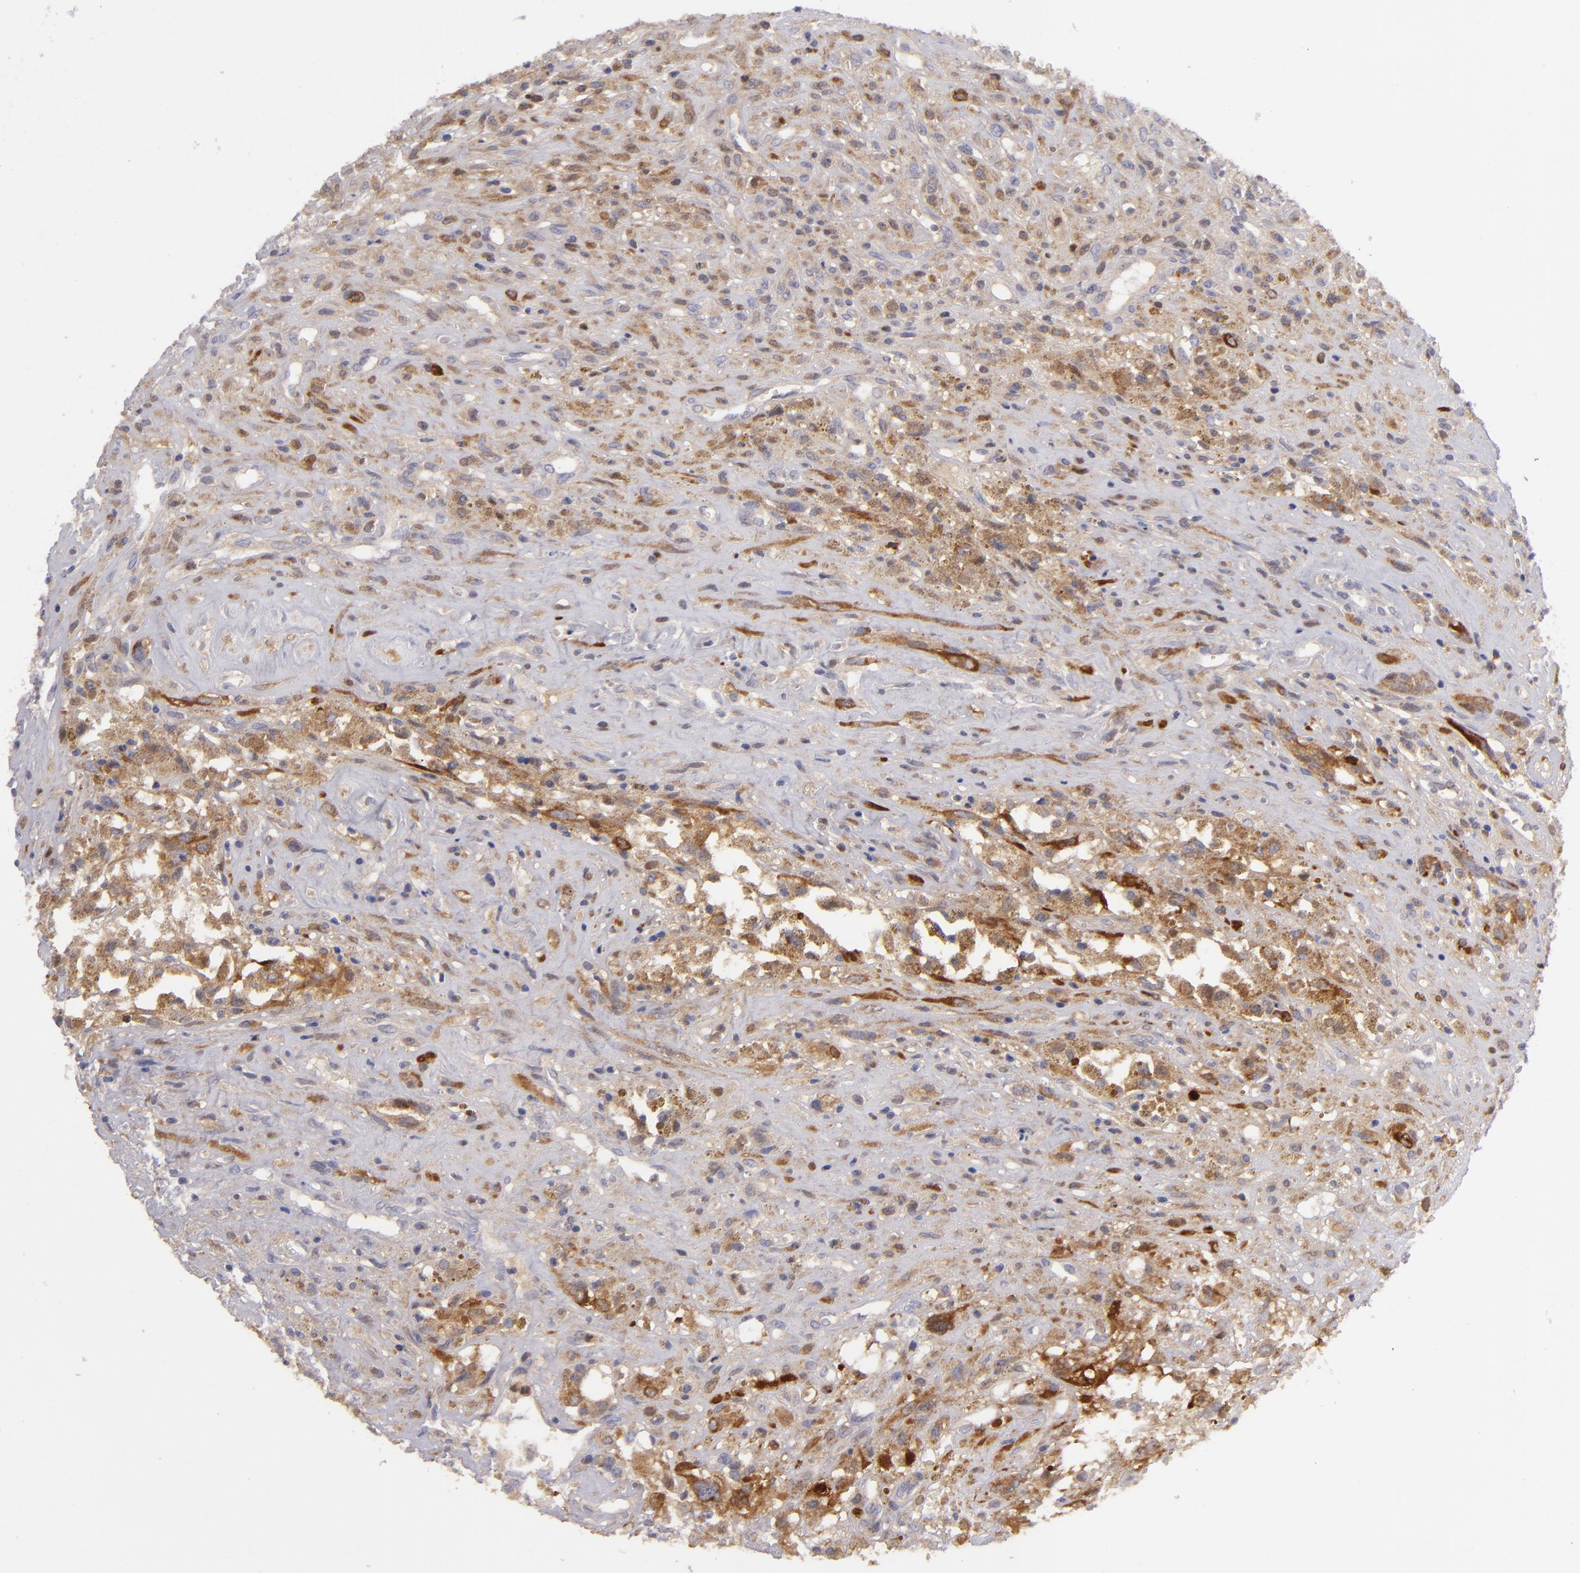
{"staining": {"intensity": "strong", "quantity": "25%-75%", "location": "cytoplasmic/membranous"}, "tissue": "glioma", "cell_type": "Tumor cells", "image_type": "cancer", "snomed": [{"axis": "morphology", "description": "Glioma, malignant, High grade"}, {"axis": "topography", "description": "Brain"}], "caption": "Human malignant high-grade glioma stained for a protein (brown) displays strong cytoplasmic/membranous positive staining in approximately 25%-75% of tumor cells.", "gene": "MMP10", "patient": {"sex": "male", "age": 66}}